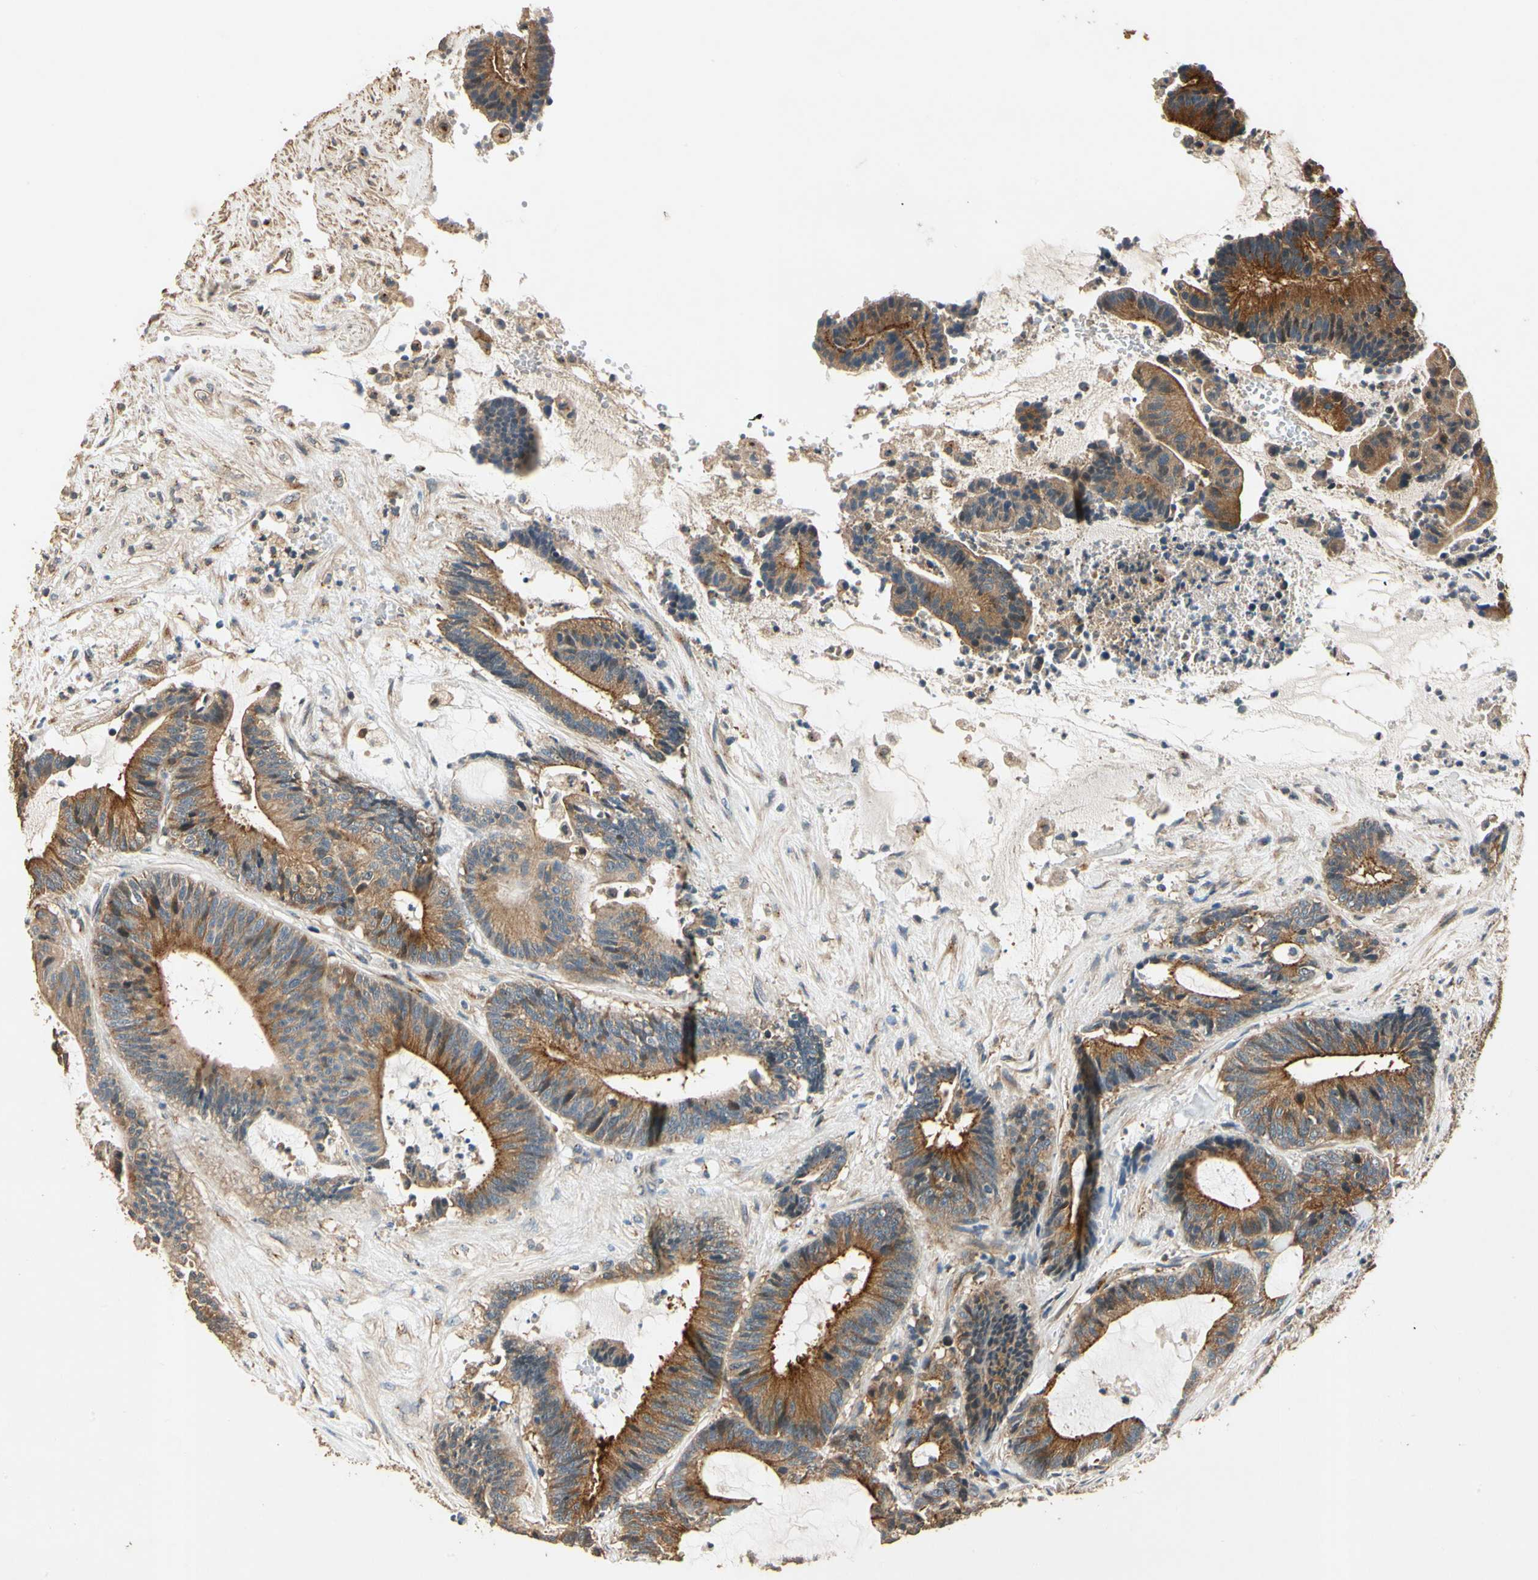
{"staining": {"intensity": "strong", "quantity": ">75%", "location": "cytoplasmic/membranous"}, "tissue": "colorectal cancer", "cell_type": "Tumor cells", "image_type": "cancer", "snomed": [{"axis": "morphology", "description": "Adenocarcinoma, NOS"}, {"axis": "topography", "description": "Colon"}], "caption": "The micrograph shows staining of colorectal adenocarcinoma, revealing strong cytoplasmic/membranous protein staining (brown color) within tumor cells. The staining was performed using DAB (3,3'-diaminobenzidine), with brown indicating positive protein expression. Nuclei are stained blue with hematoxylin.", "gene": "AKAP9", "patient": {"sex": "female", "age": 84}}